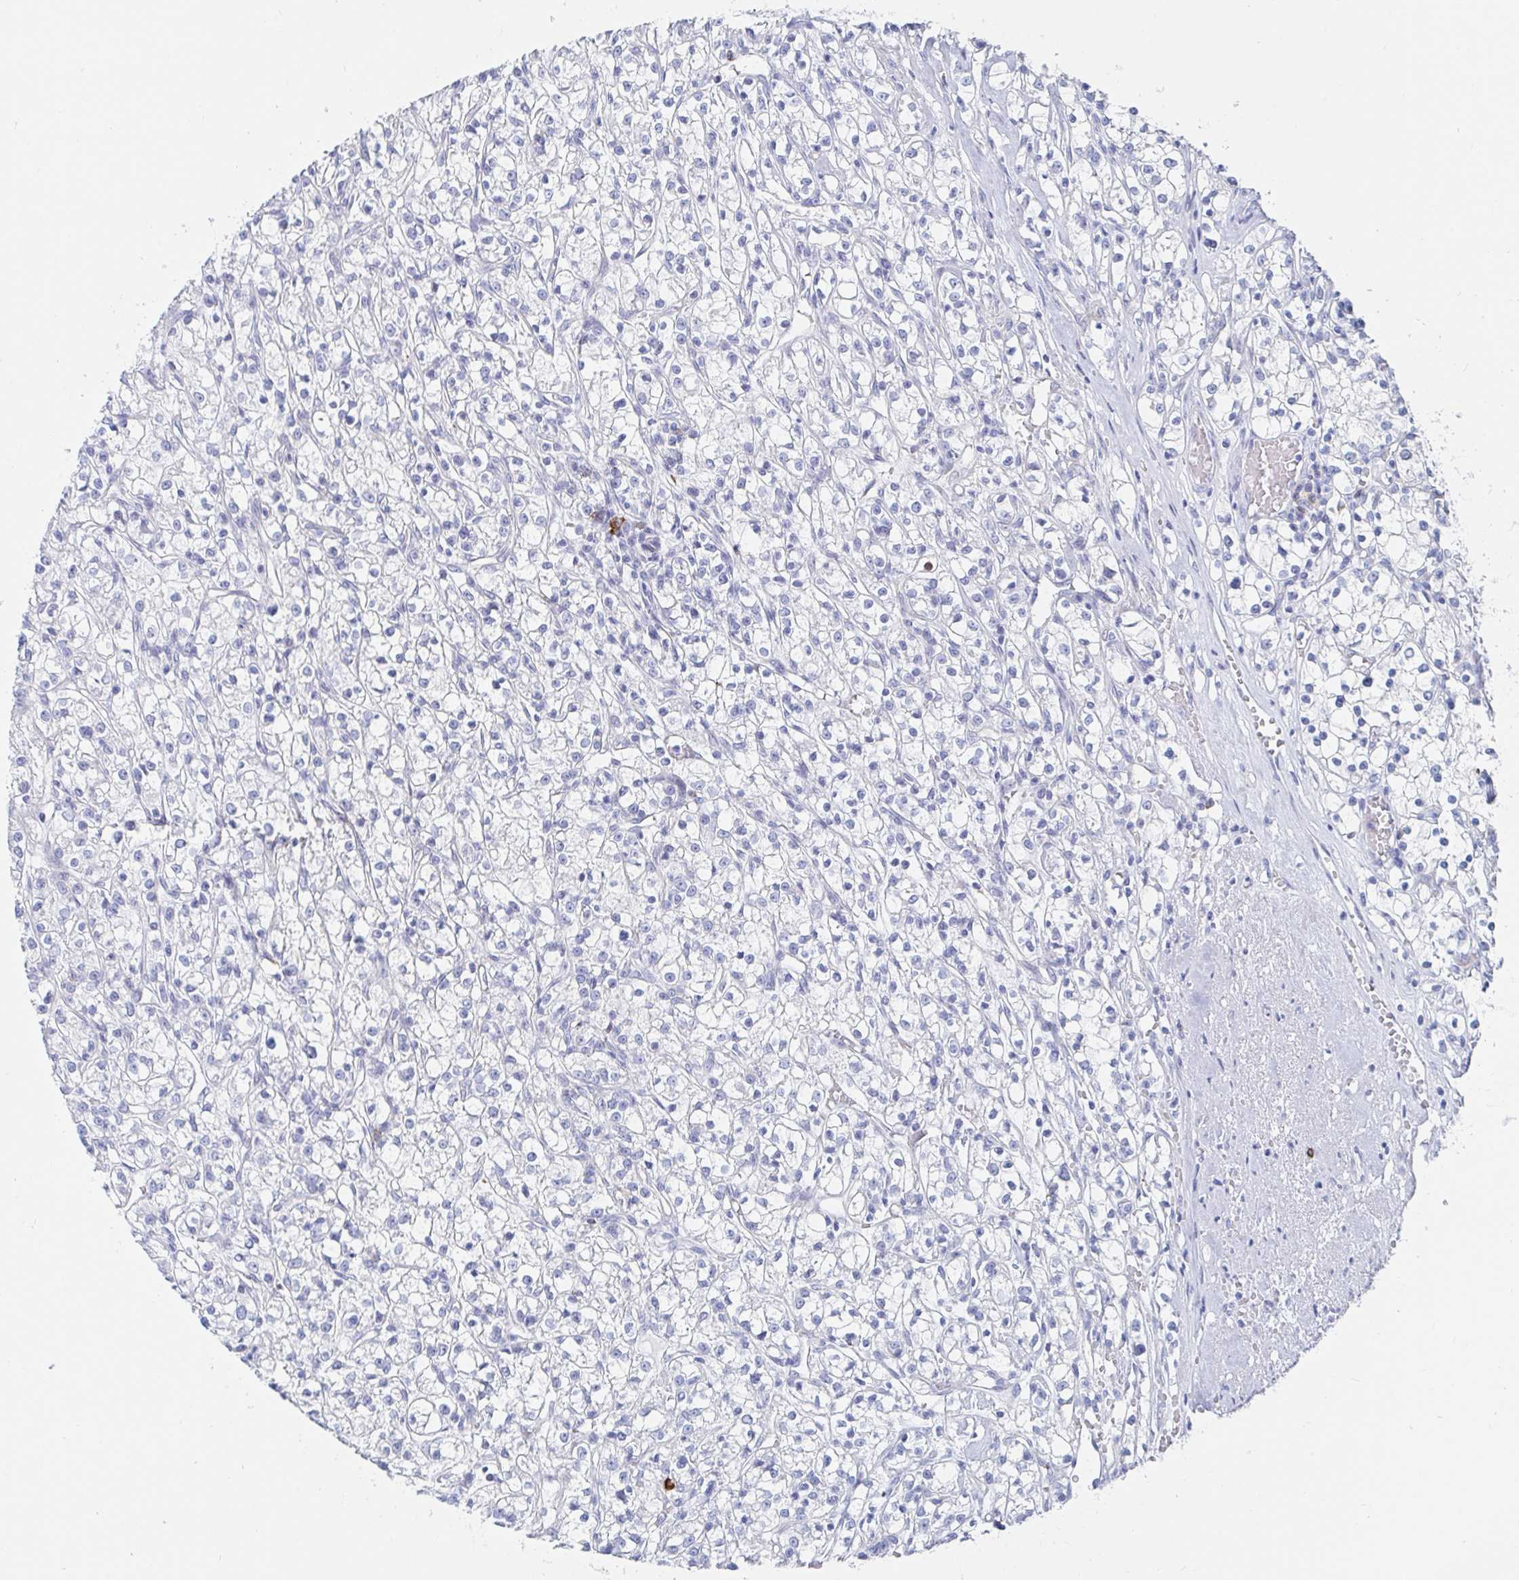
{"staining": {"intensity": "negative", "quantity": "none", "location": "none"}, "tissue": "renal cancer", "cell_type": "Tumor cells", "image_type": "cancer", "snomed": [{"axis": "morphology", "description": "Adenocarcinoma, NOS"}, {"axis": "topography", "description": "Kidney"}], "caption": "A high-resolution histopathology image shows IHC staining of adenocarcinoma (renal), which shows no significant staining in tumor cells.", "gene": "PACSIN1", "patient": {"sex": "female", "age": 59}}